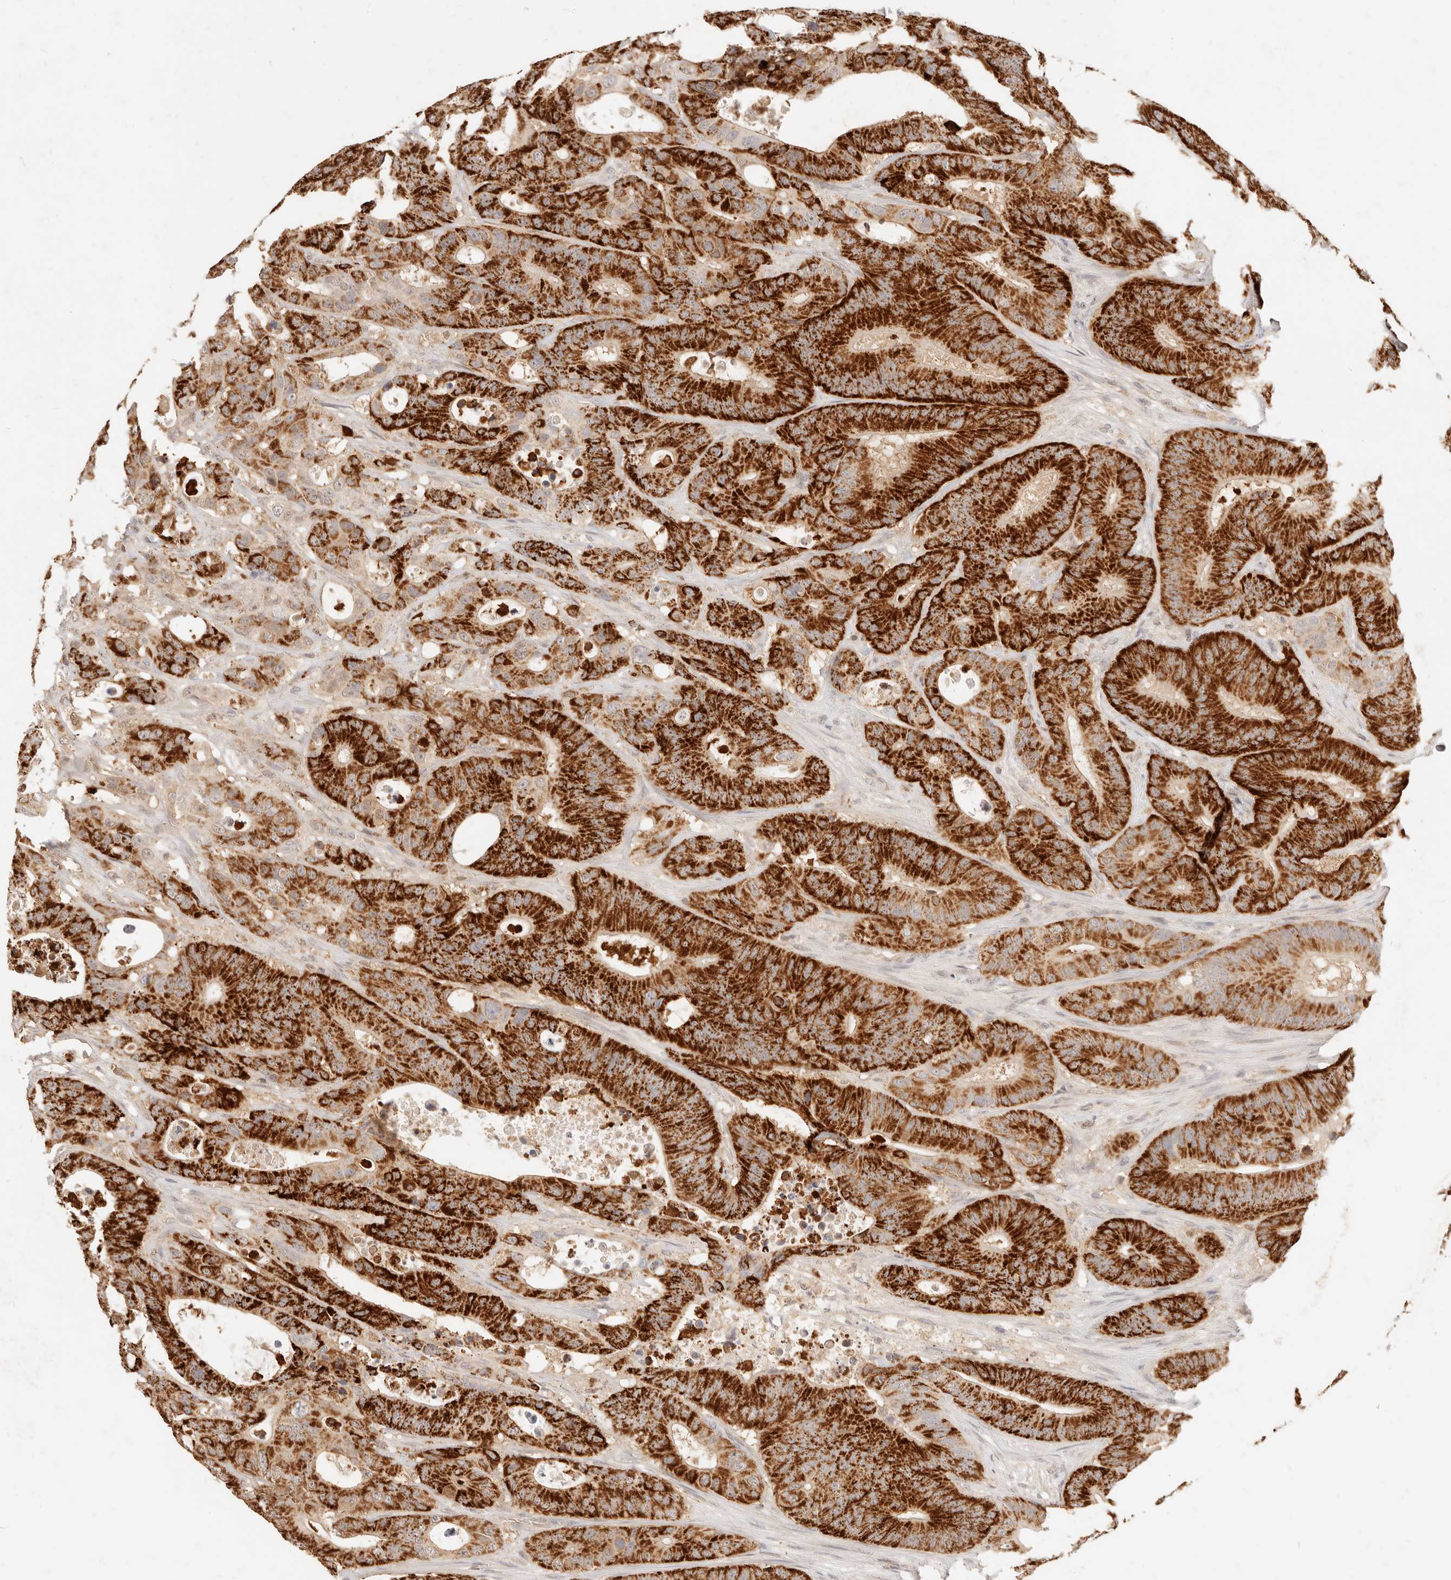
{"staining": {"intensity": "strong", "quantity": ">75%", "location": "cytoplasmic/membranous"}, "tissue": "colorectal cancer", "cell_type": "Tumor cells", "image_type": "cancer", "snomed": [{"axis": "morphology", "description": "Adenocarcinoma, NOS"}, {"axis": "topography", "description": "Colon"}], "caption": "This is an image of IHC staining of adenocarcinoma (colorectal), which shows strong staining in the cytoplasmic/membranous of tumor cells.", "gene": "TMTC2", "patient": {"sex": "male", "age": 83}}